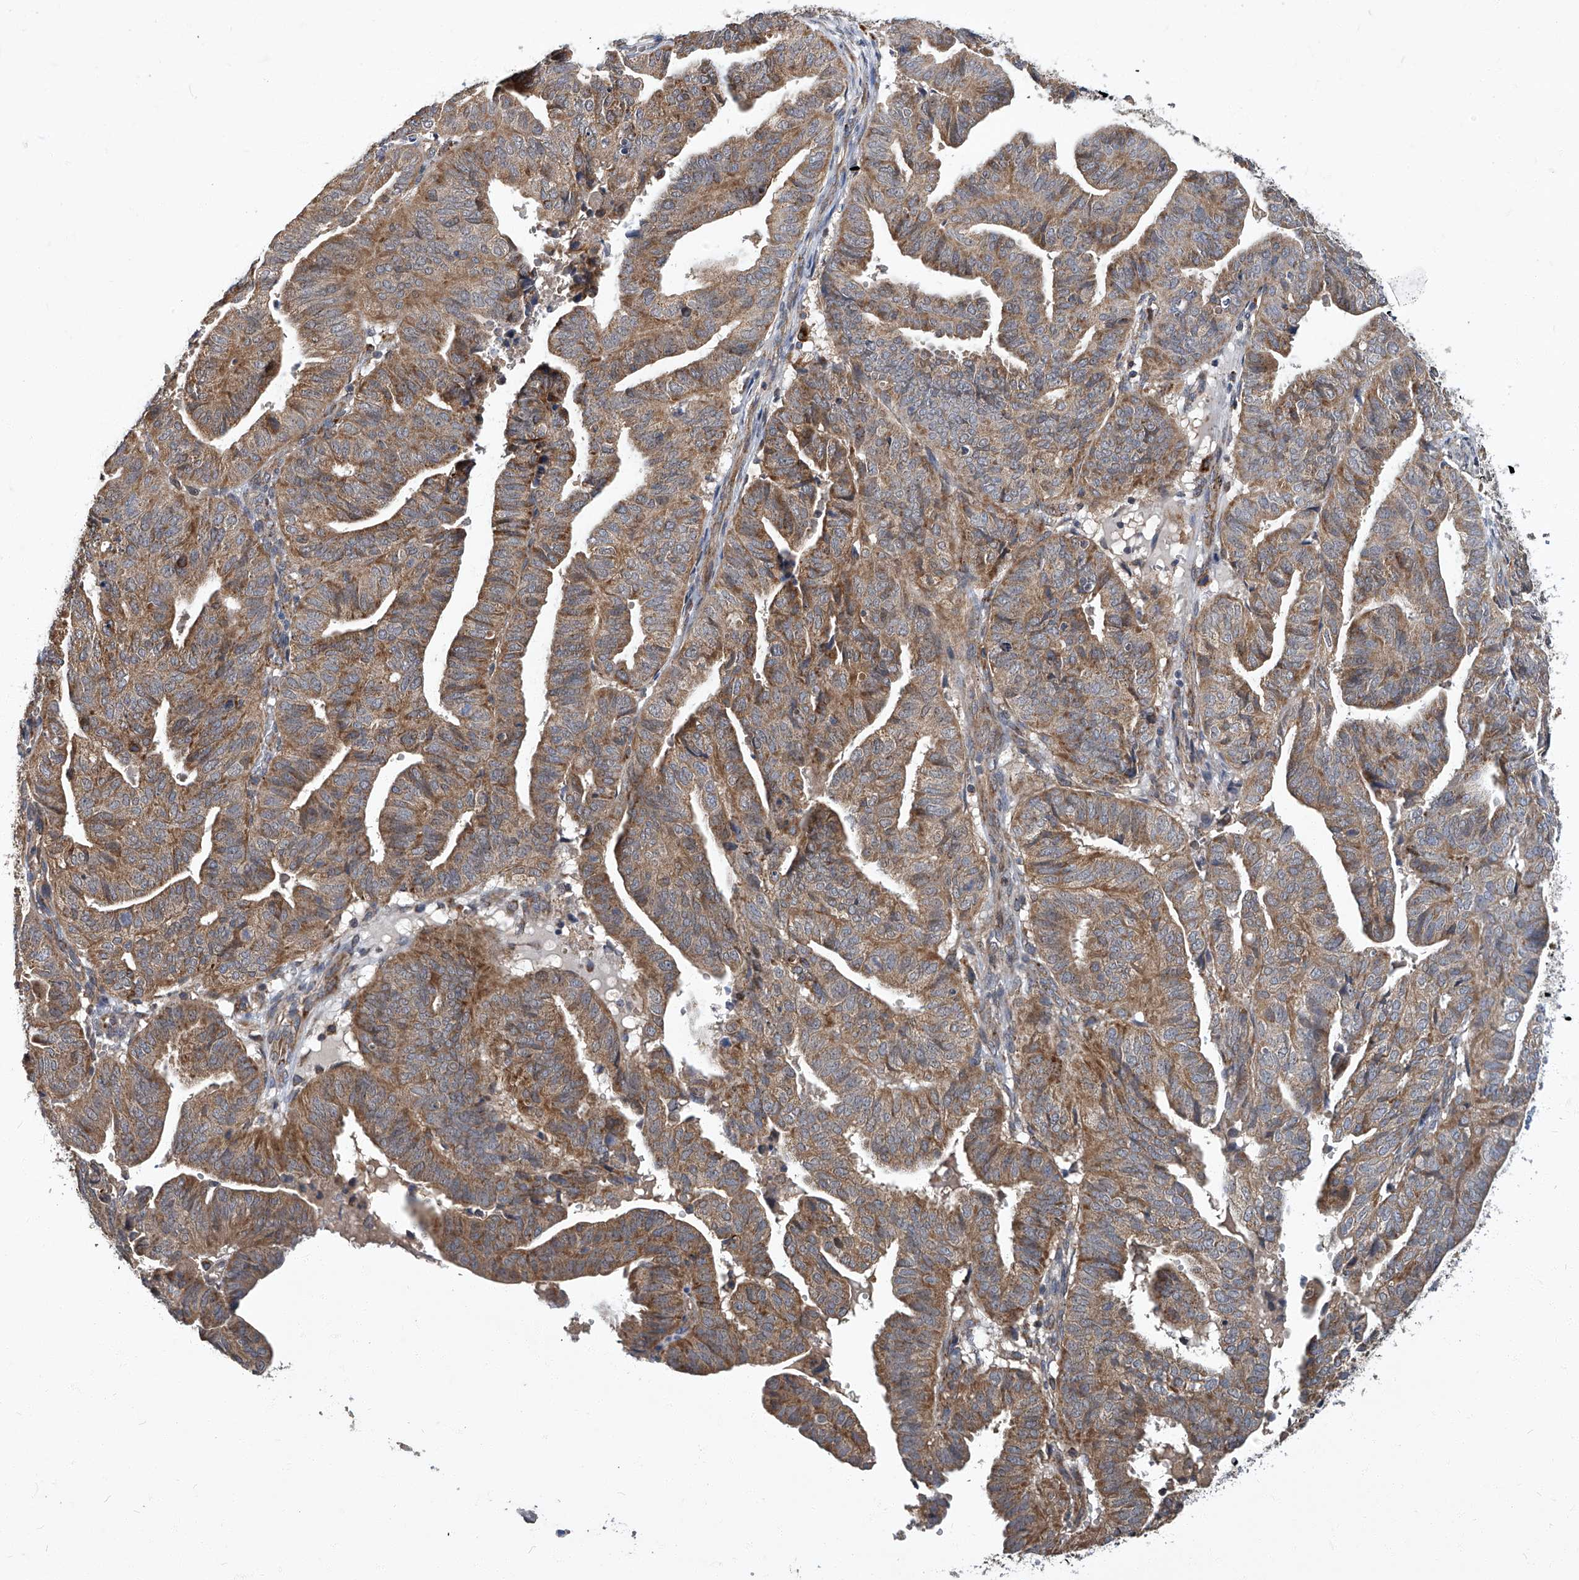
{"staining": {"intensity": "moderate", "quantity": ">75%", "location": "cytoplasmic/membranous"}, "tissue": "endometrial cancer", "cell_type": "Tumor cells", "image_type": "cancer", "snomed": [{"axis": "morphology", "description": "Adenocarcinoma, NOS"}, {"axis": "topography", "description": "Uterus"}], "caption": "Immunohistochemistry of human endometrial adenocarcinoma displays medium levels of moderate cytoplasmic/membranous positivity in about >75% of tumor cells.", "gene": "TNFRSF13B", "patient": {"sex": "female", "age": 77}}